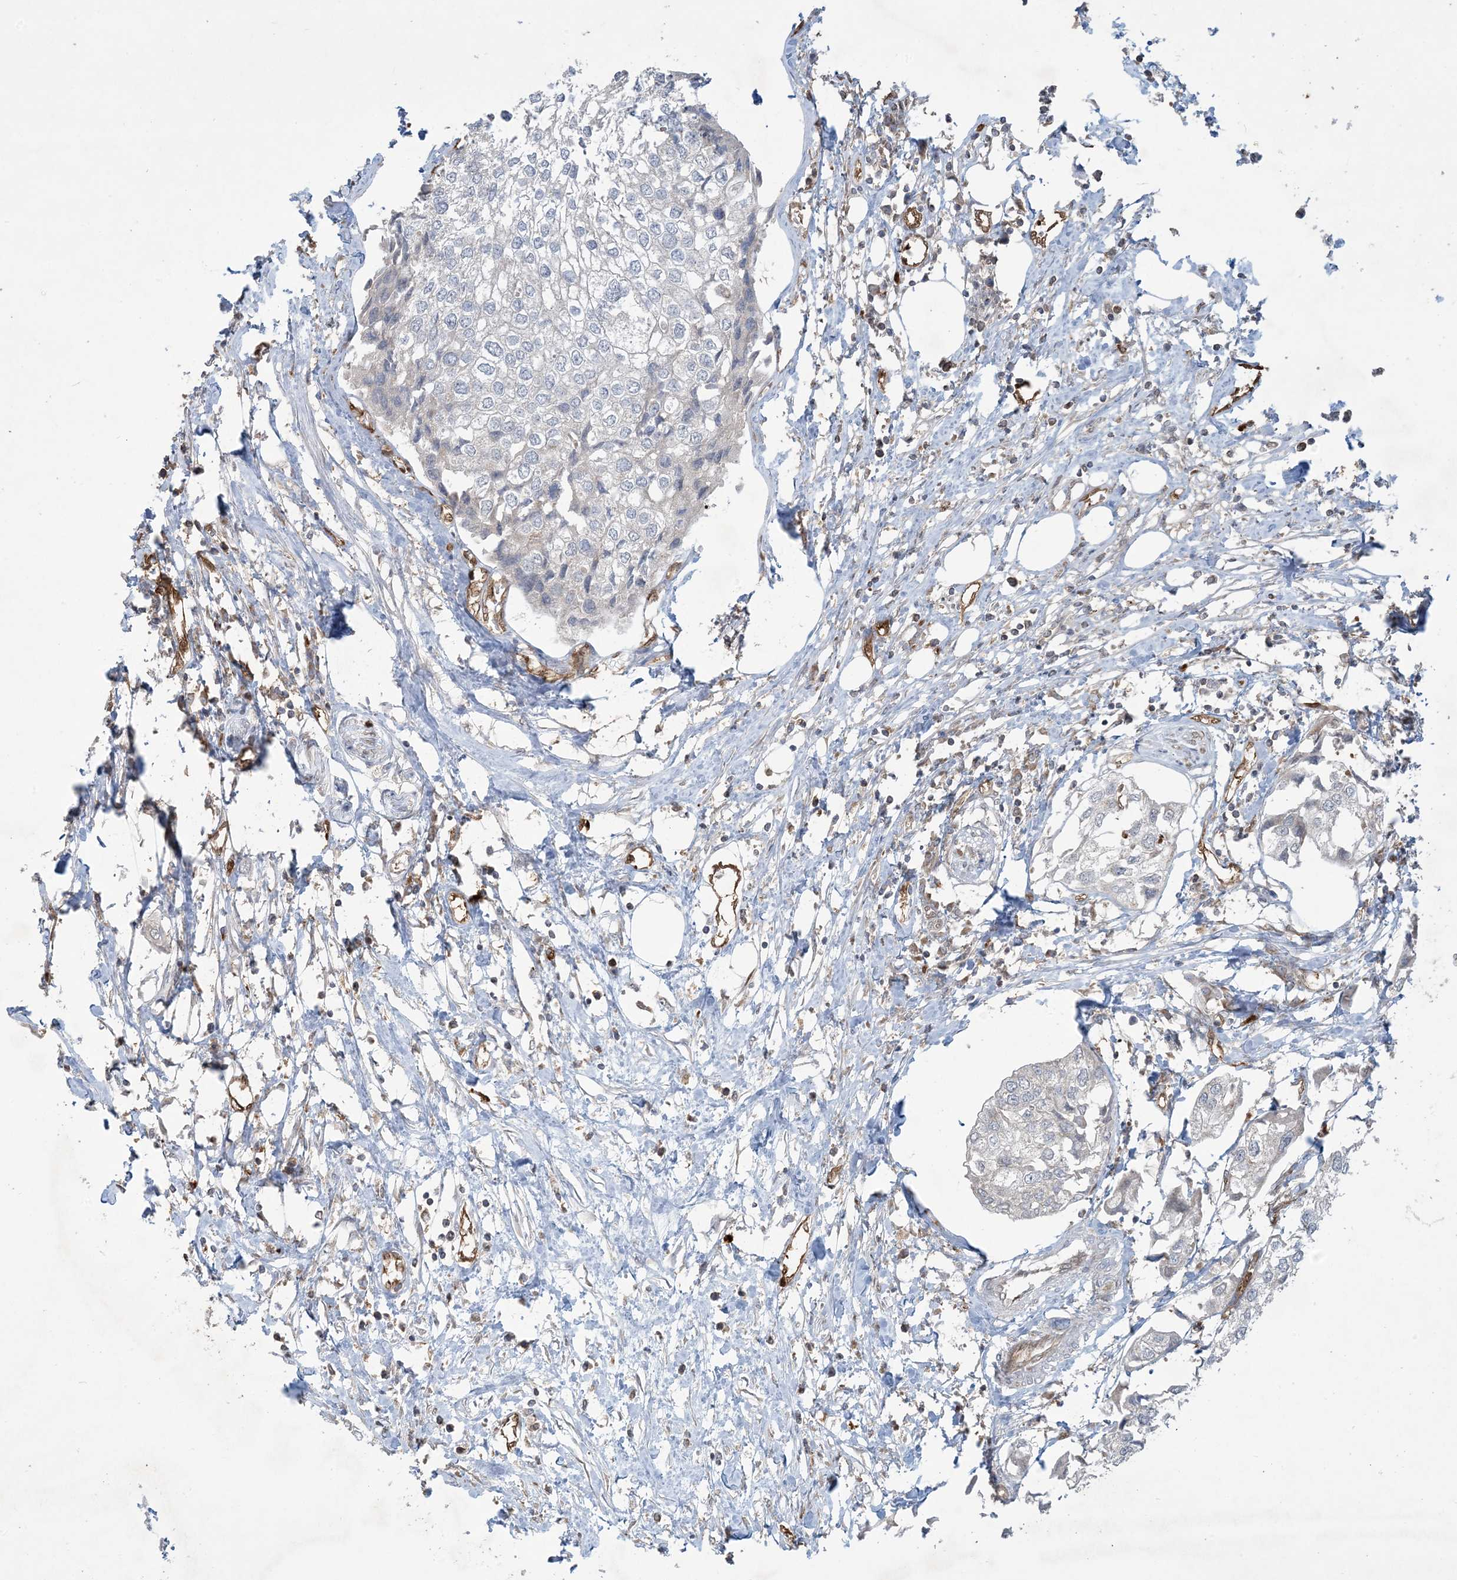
{"staining": {"intensity": "negative", "quantity": "none", "location": "none"}, "tissue": "urothelial cancer", "cell_type": "Tumor cells", "image_type": "cancer", "snomed": [{"axis": "morphology", "description": "Urothelial carcinoma, High grade"}, {"axis": "topography", "description": "Urinary bladder"}], "caption": "The immunohistochemistry (IHC) micrograph has no significant expression in tumor cells of high-grade urothelial carcinoma tissue. (IHC, brightfield microscopy, high magnification).", "gene": "PPM1F", "patient": {"sex": "male", "age": 64}}